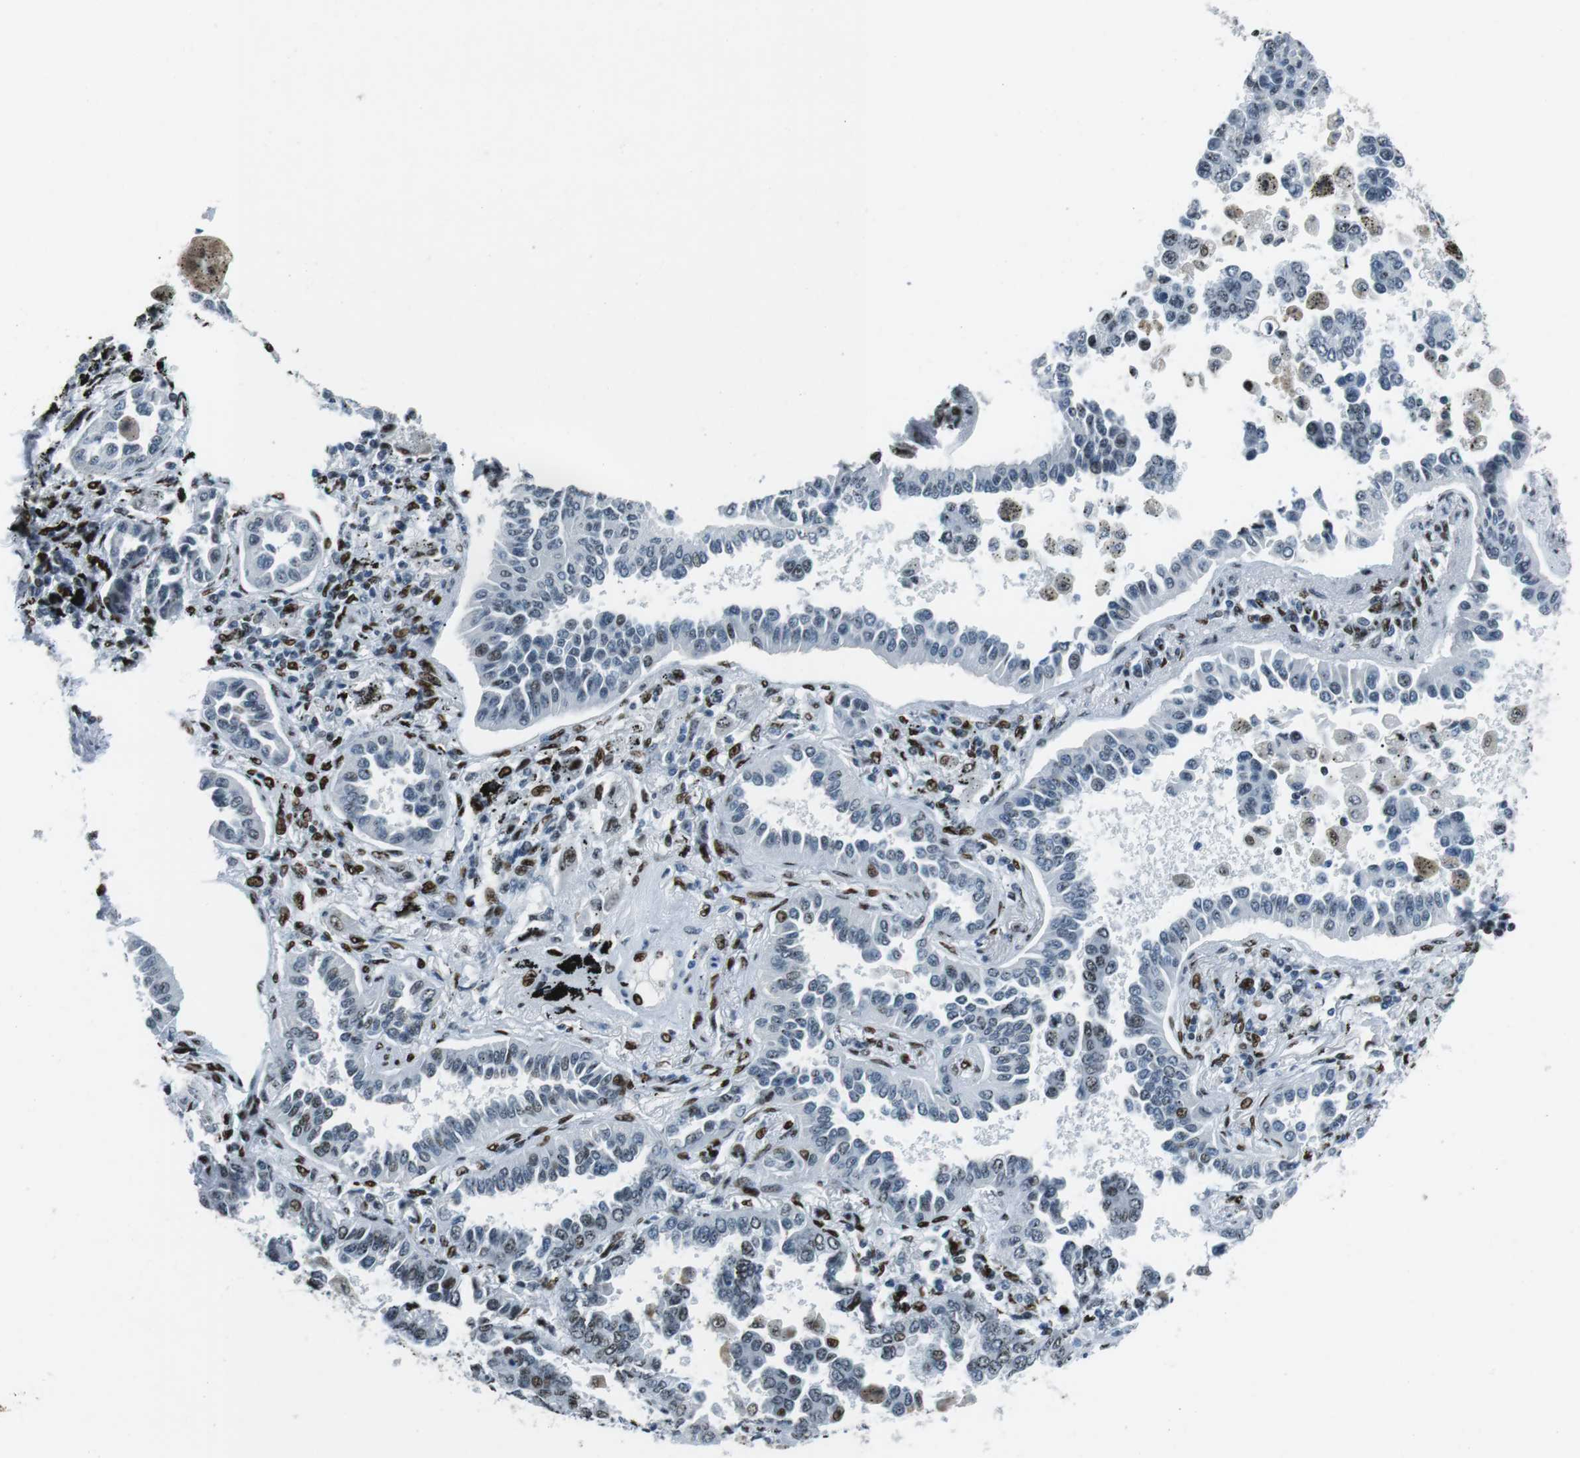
{"staining": {"intensity": "moderate", "quantity": "<25%", "location": "nuclear"}, "tissue": "lung cancer", "cell_type": "Tumor cells", "image_type": "cancer", "snomed": [{"axis": "morphology", "description": "Normal tissue, NOS"}, {"axis": "morphology", "description": "Adenocarcinoma, NOS"}, {"axis": "topography", "description": "Lung"}], "caption": "Lung cancer stained with DAB immunohistochemistry reveals low levels of moderate nuclear expression in approximately <25% of tumor cells. The protein is shown in brown color, while the nuclei are stained blue.", "gene": "PML", "patient": {"sex": "male", "age": 59}}